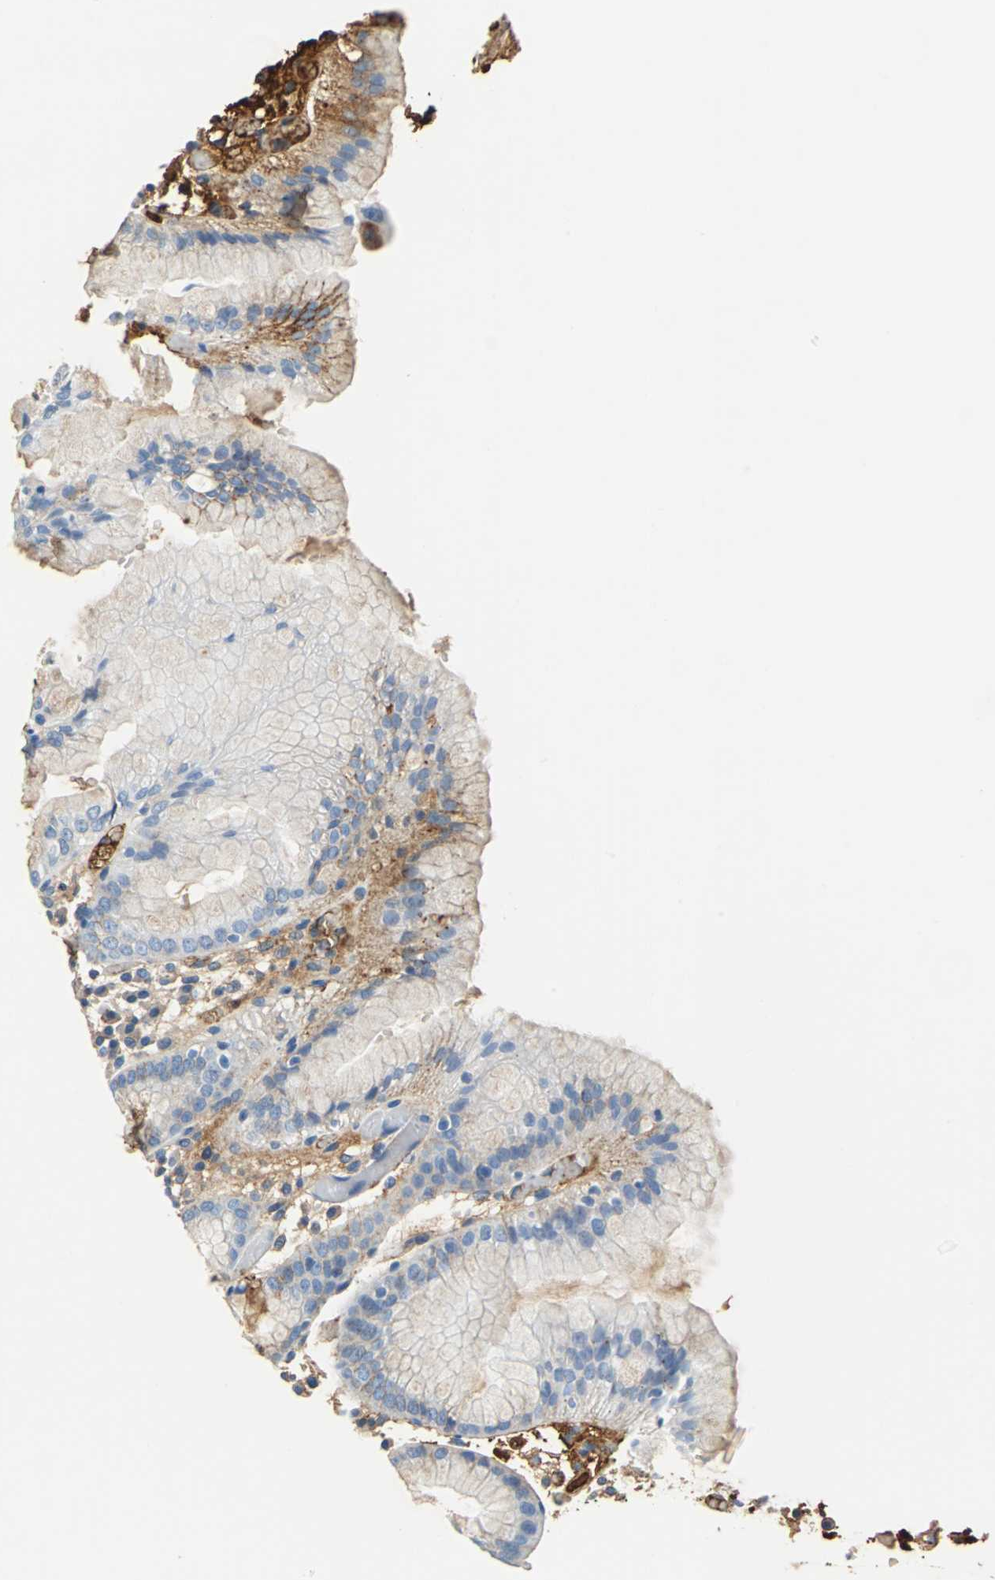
{"staining": {"intensity": "moderate", "quantity": "<25%", "location": "cytoplasmic/membranous"}, "tissue": "stomach", "cell_type": "Glandular cells", "image_type": "normal", "snomed": [{"axis": "morphology", "description": "Normal tissue, NOS"}, {"axis": "topography", "description": "Stomach"}, {"axis": "topography", "description": "Stomach, lower"}], "caption": "Protein expression analysis of unremarkable stomach displays moderate cytoplasmic/membranous expression in approximately <25% of glandular cells. The staining is performed using DAB (3,3'-diaminobenzidine) brown chromogen to label protein expression. The nuclei are counter-stained blue using hematoxylin.", "gene": "ALB", "patient": {"sex": "female", "age": 75}}